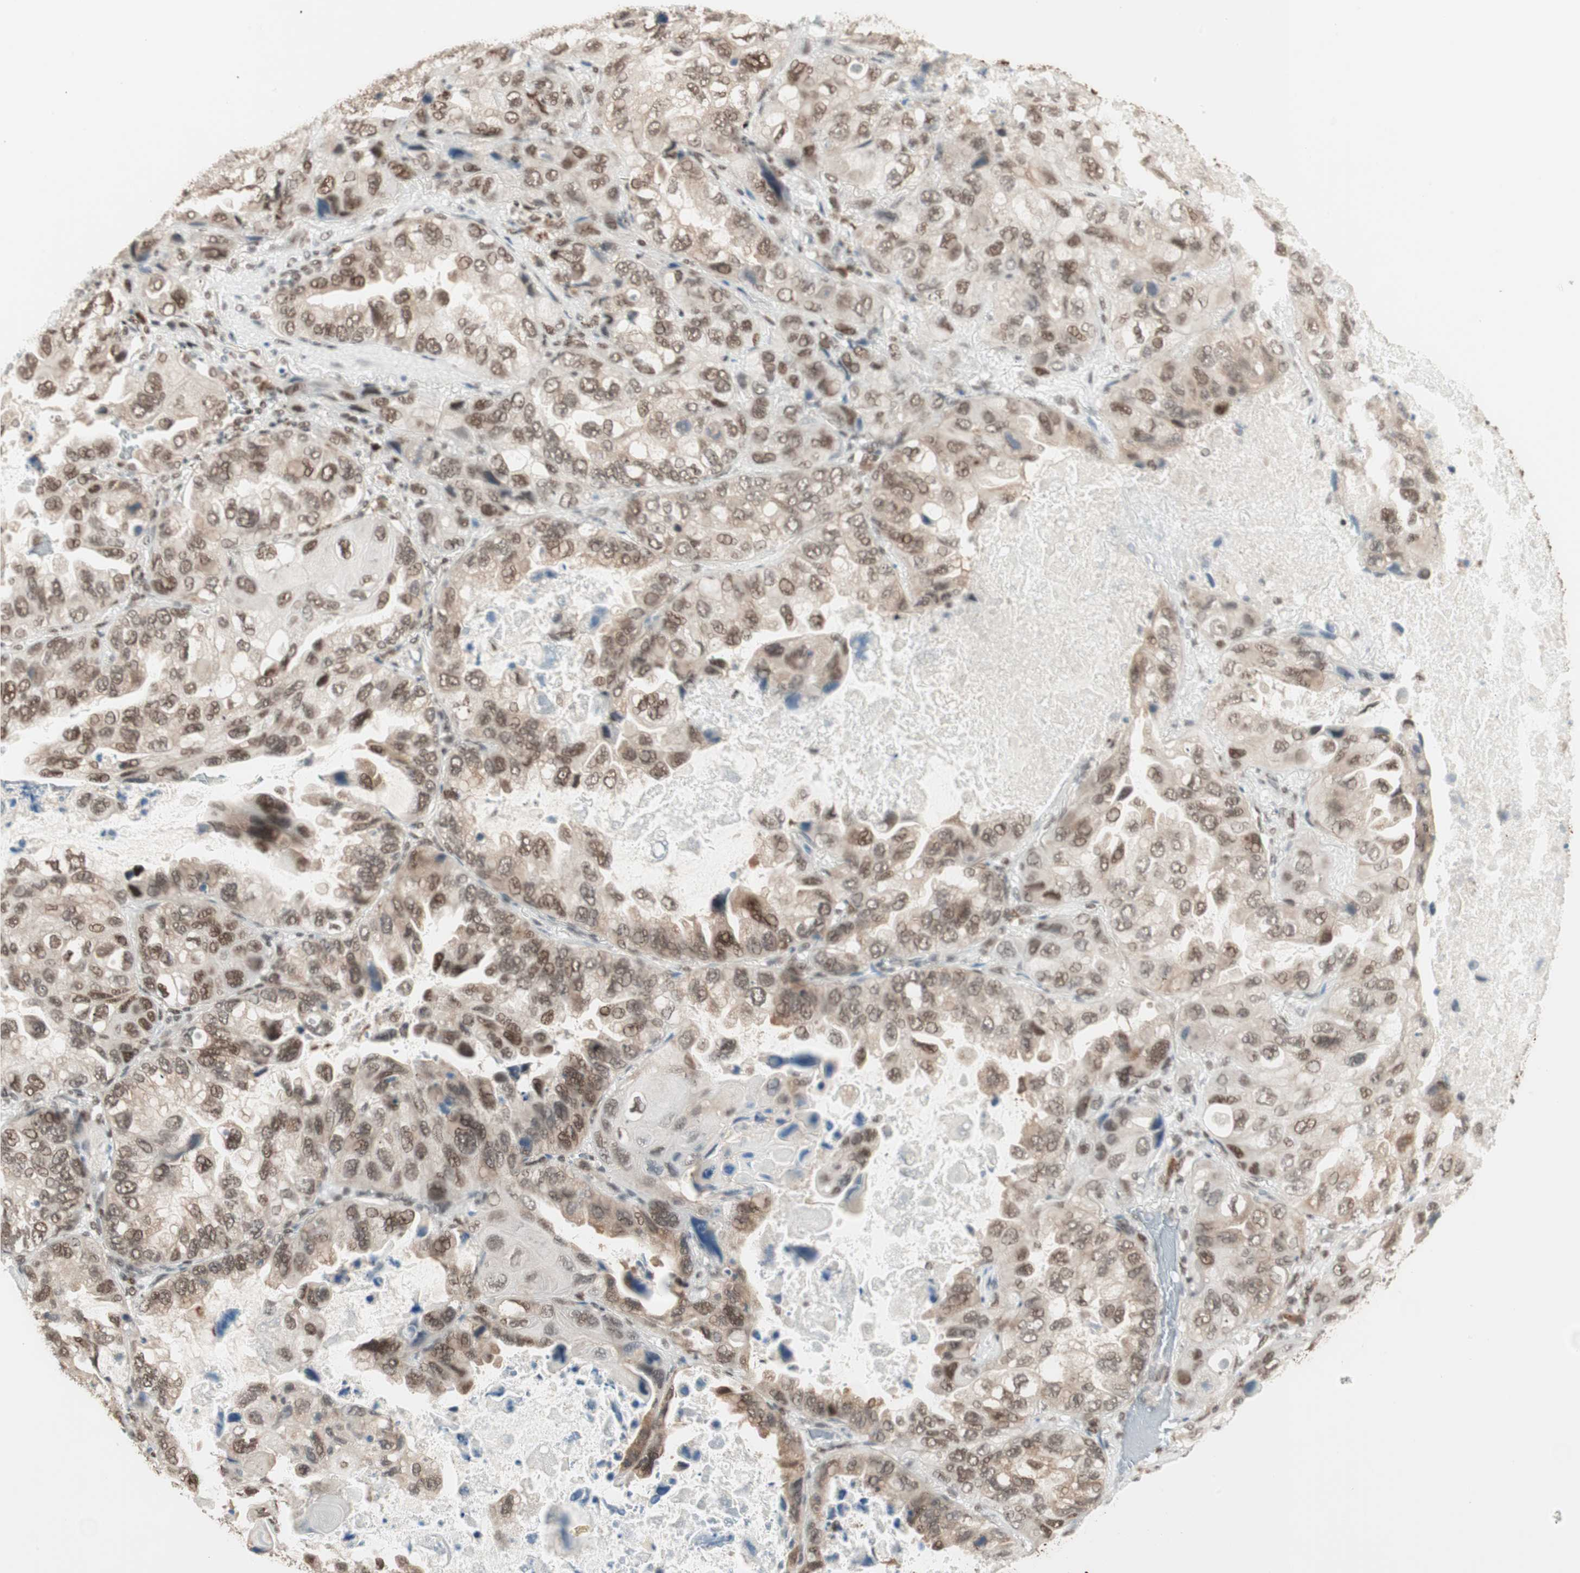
{"staining": {"intensity": "moderate", "quantity": ">75%", "location": "nuclear"}, "tissue": "lung cancer", "cell_type": "Tumor cells", "image_type": "cancer", "snomed": [{"axis": "morphology", "description": "Squamous cell carcinoma, NOS"}, {"axis": "topography", "description": "Lung"}], "caption": "Lung cancer (squamous cell carcinoma) tissue displays moderate nuclear positivity in approximately >75% of tumor cells", "gene": "SMARCE1", "patient": {"sex": "female", "age": 73}}